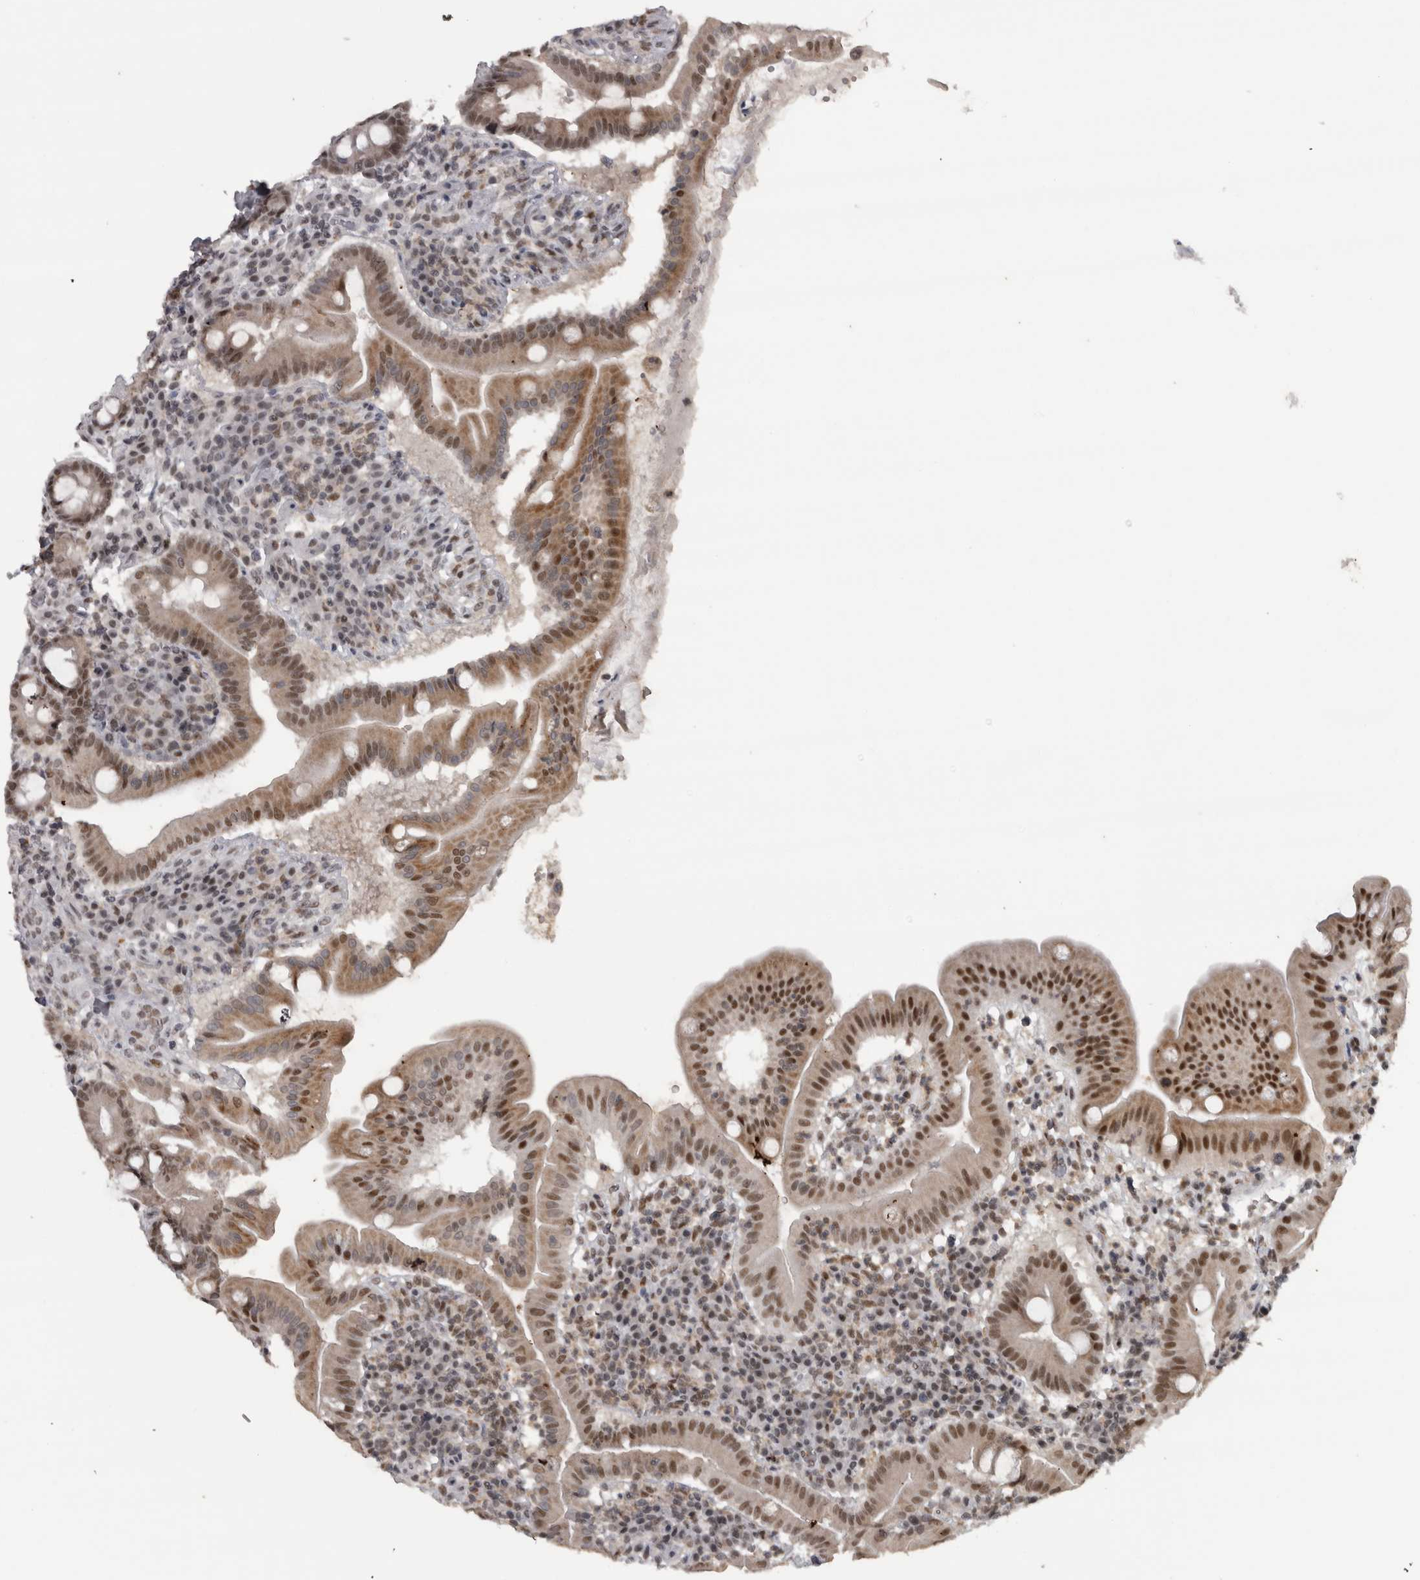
{"staining": {"intensity": "strong", "quantity": ">75%", "location": "cytoplasmic/membranous,nuclear"}, "tissue": "duodenum", "cell_type": "Glandular cells", "image_type": "normal", "snomed": [{"axis": "morphology", "description": "Normal tissue, NOS"}, {"axis": "topography", "description": "Duodenum"}], "caption": "Protein analysis of unremarkable duodenum exhibits strong cytoplasmic/membranous,nuclear expression in approximately >75% of glandular cells.", "gene": "MICU3", "patient": {"sex": "male", "age": 50}}